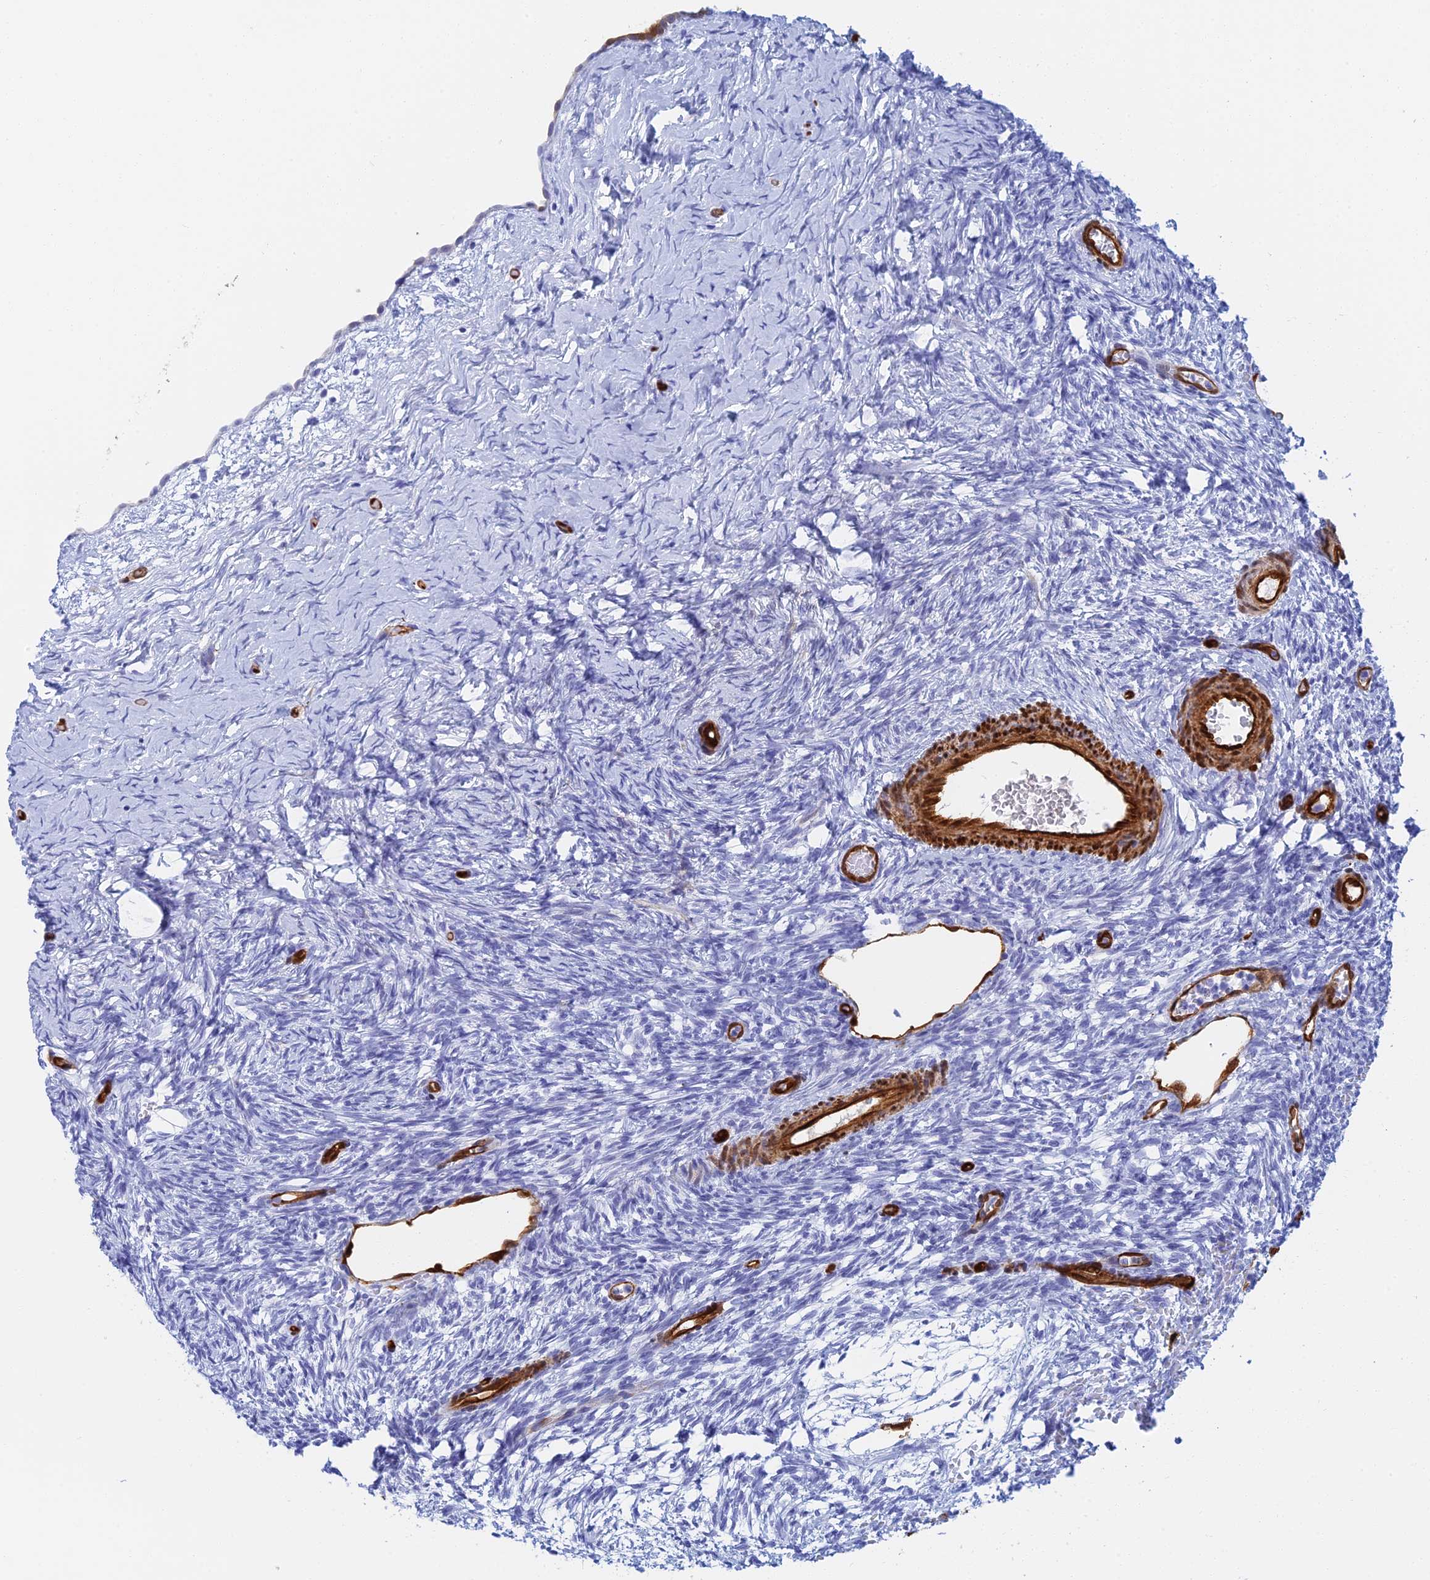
{"staining": {"intensity": "negative", "quantity": "none", "location": "none"}, "tissue": "ovary", "cell_type": "Ovarian stroma cells", "image_type": "normal", "snomed": [{"axis": "morphology", "description": "Normal tissue, NOS"}, {"axis": "topography", "description": "Ovary"}], "caption": "Immunohistochemical staining of unremarkable ovary reveals no significant staining in ovarian stroma cells.", "gene": "CRIP2", "patient": {"sex": "female", "age": 39}}